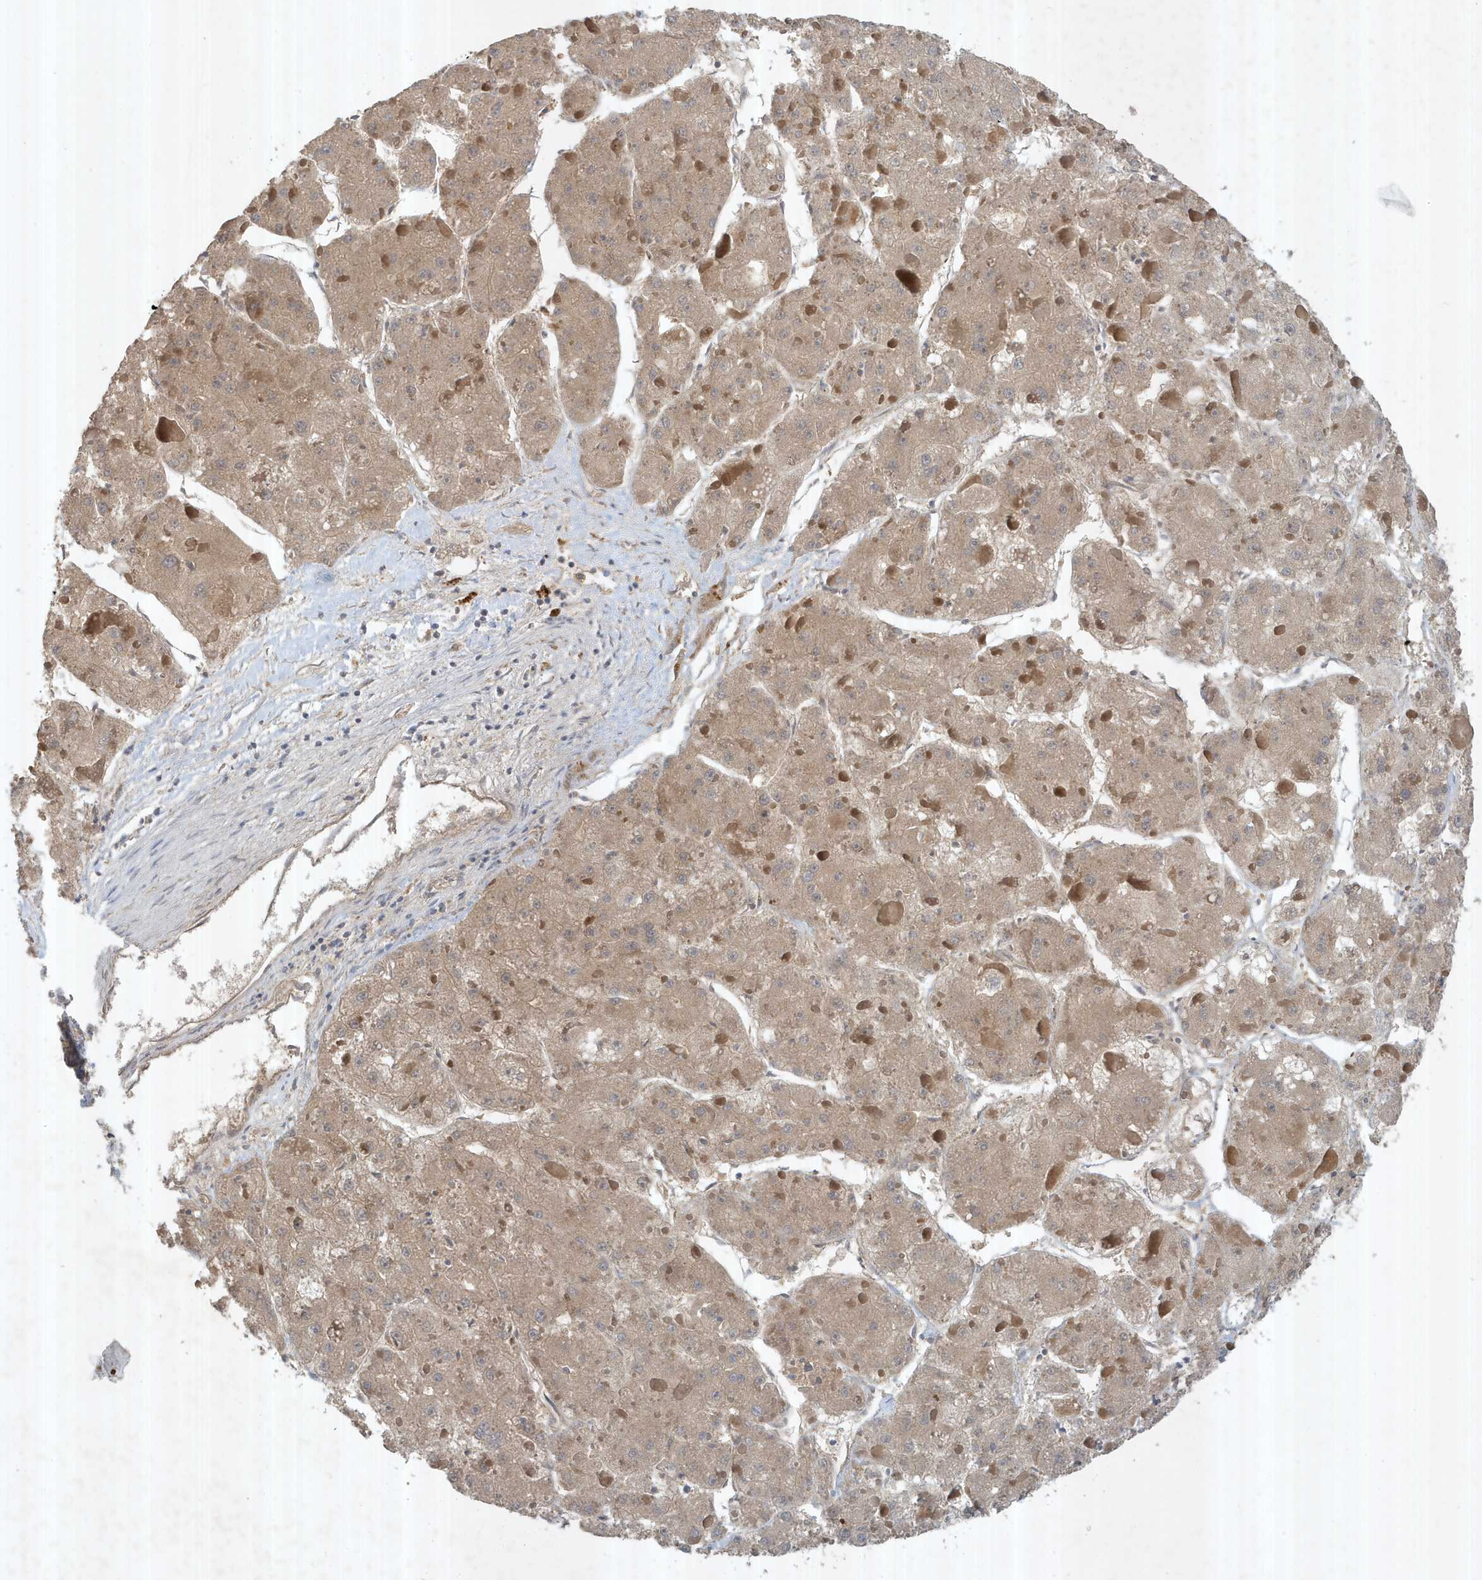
{"staining": {"intensity": "weak", "quantity": ">75%", "location": "cytoplasmic/membranous"}, "tissue": "liver cancer", "cell_type": "Tumor cells", "image_type": "cancer", "snomed": [{"axis": "morphology", "description": "Carcinoma, Hepatocellular, NOS"}, {"axis": "topography", "description": "Liver"}], "caption": "Liver cancer stained with a protein marker displays weak staining in tumor cells.", "gene": "ABCB9", "patient": {"sex": "female", "age": 73}}